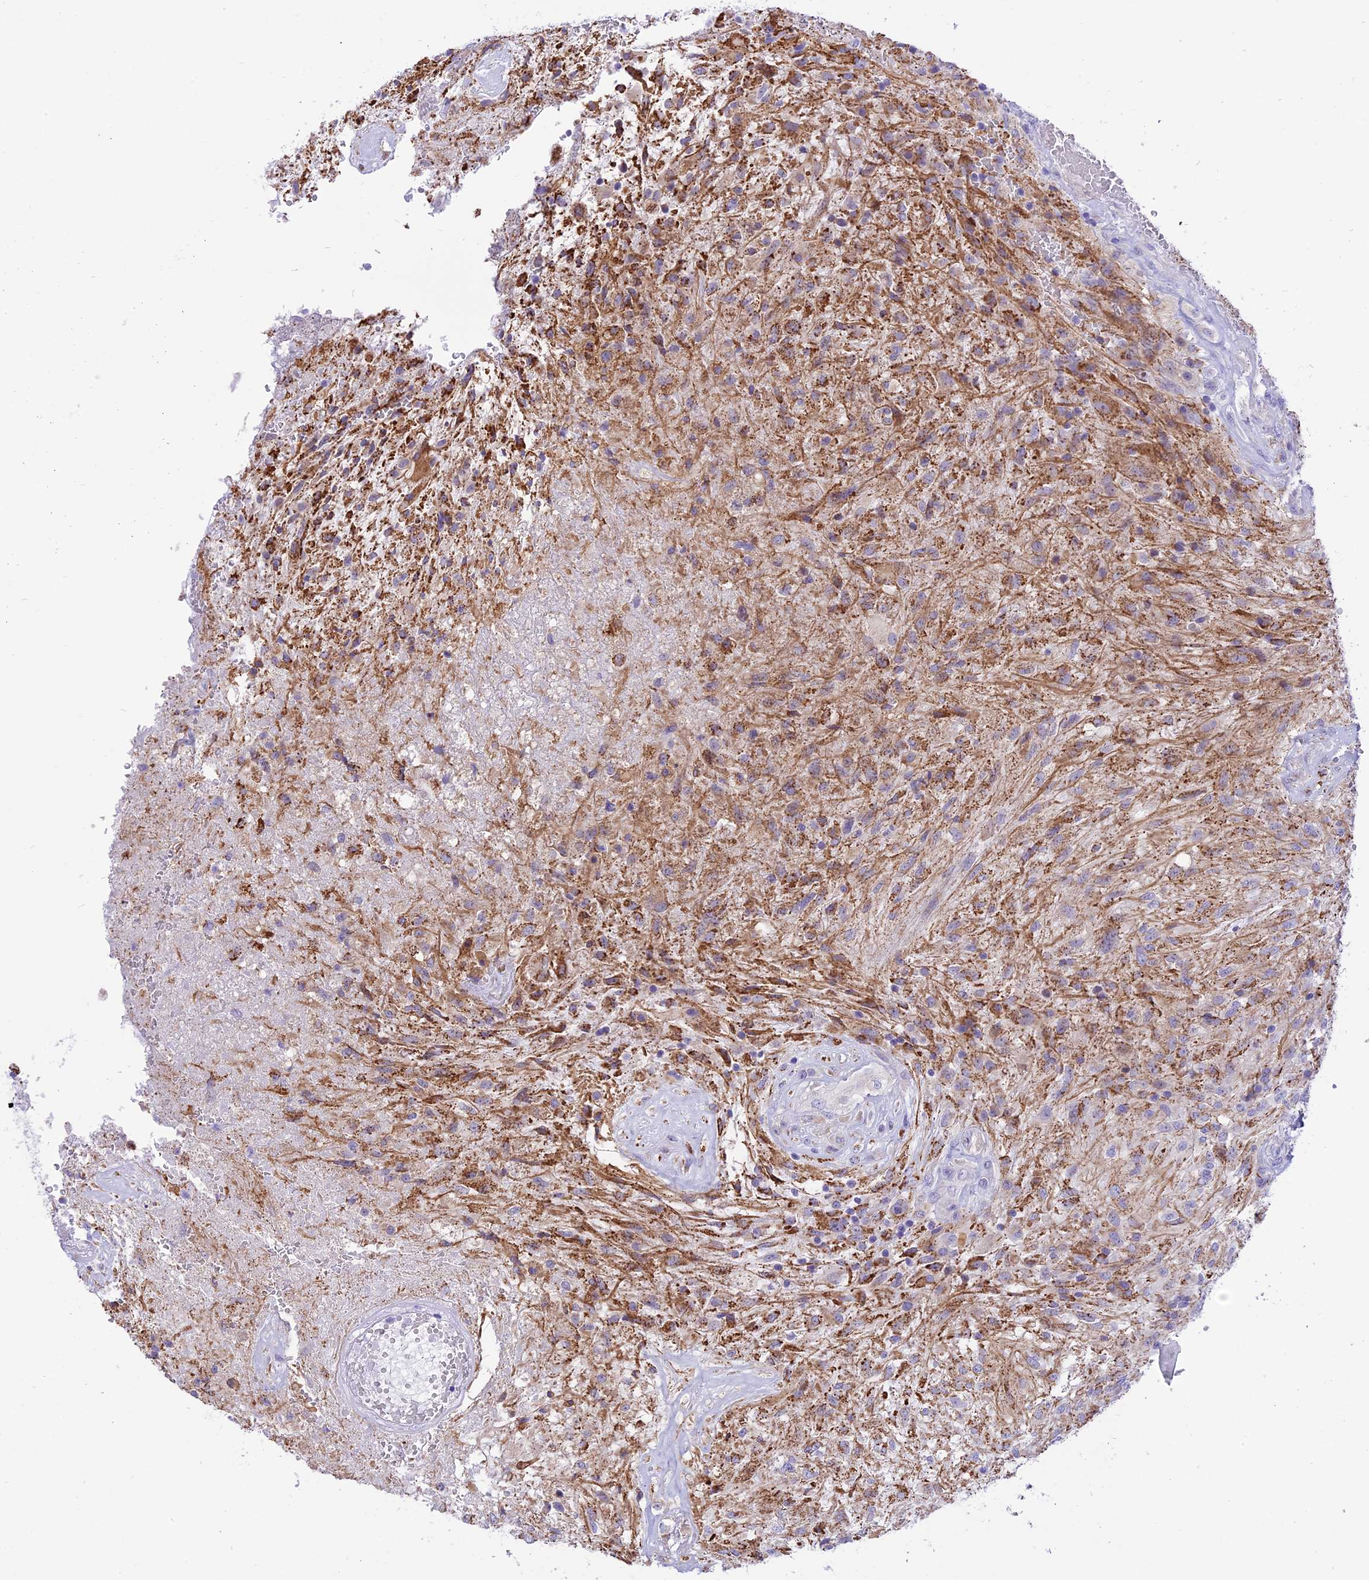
{"staining": {"intensity": "negative", "quantity": "none", "location": "none"}, "tissue": "glioma", "cell_type": "Tumor cells", "image_type": "cancer", "snomed": [{"axis": "morphology", "description": "Glioma, malignant, High grade"}, {"axis": "topography", "description": "Brain"}], "caption": "This is a photomicrograph of immunohistochemistry staining of glioma, which shows no positivity in tumor cells.", "gene": "ARMCX6", "patient": {"sex": "male", "age": 56}}